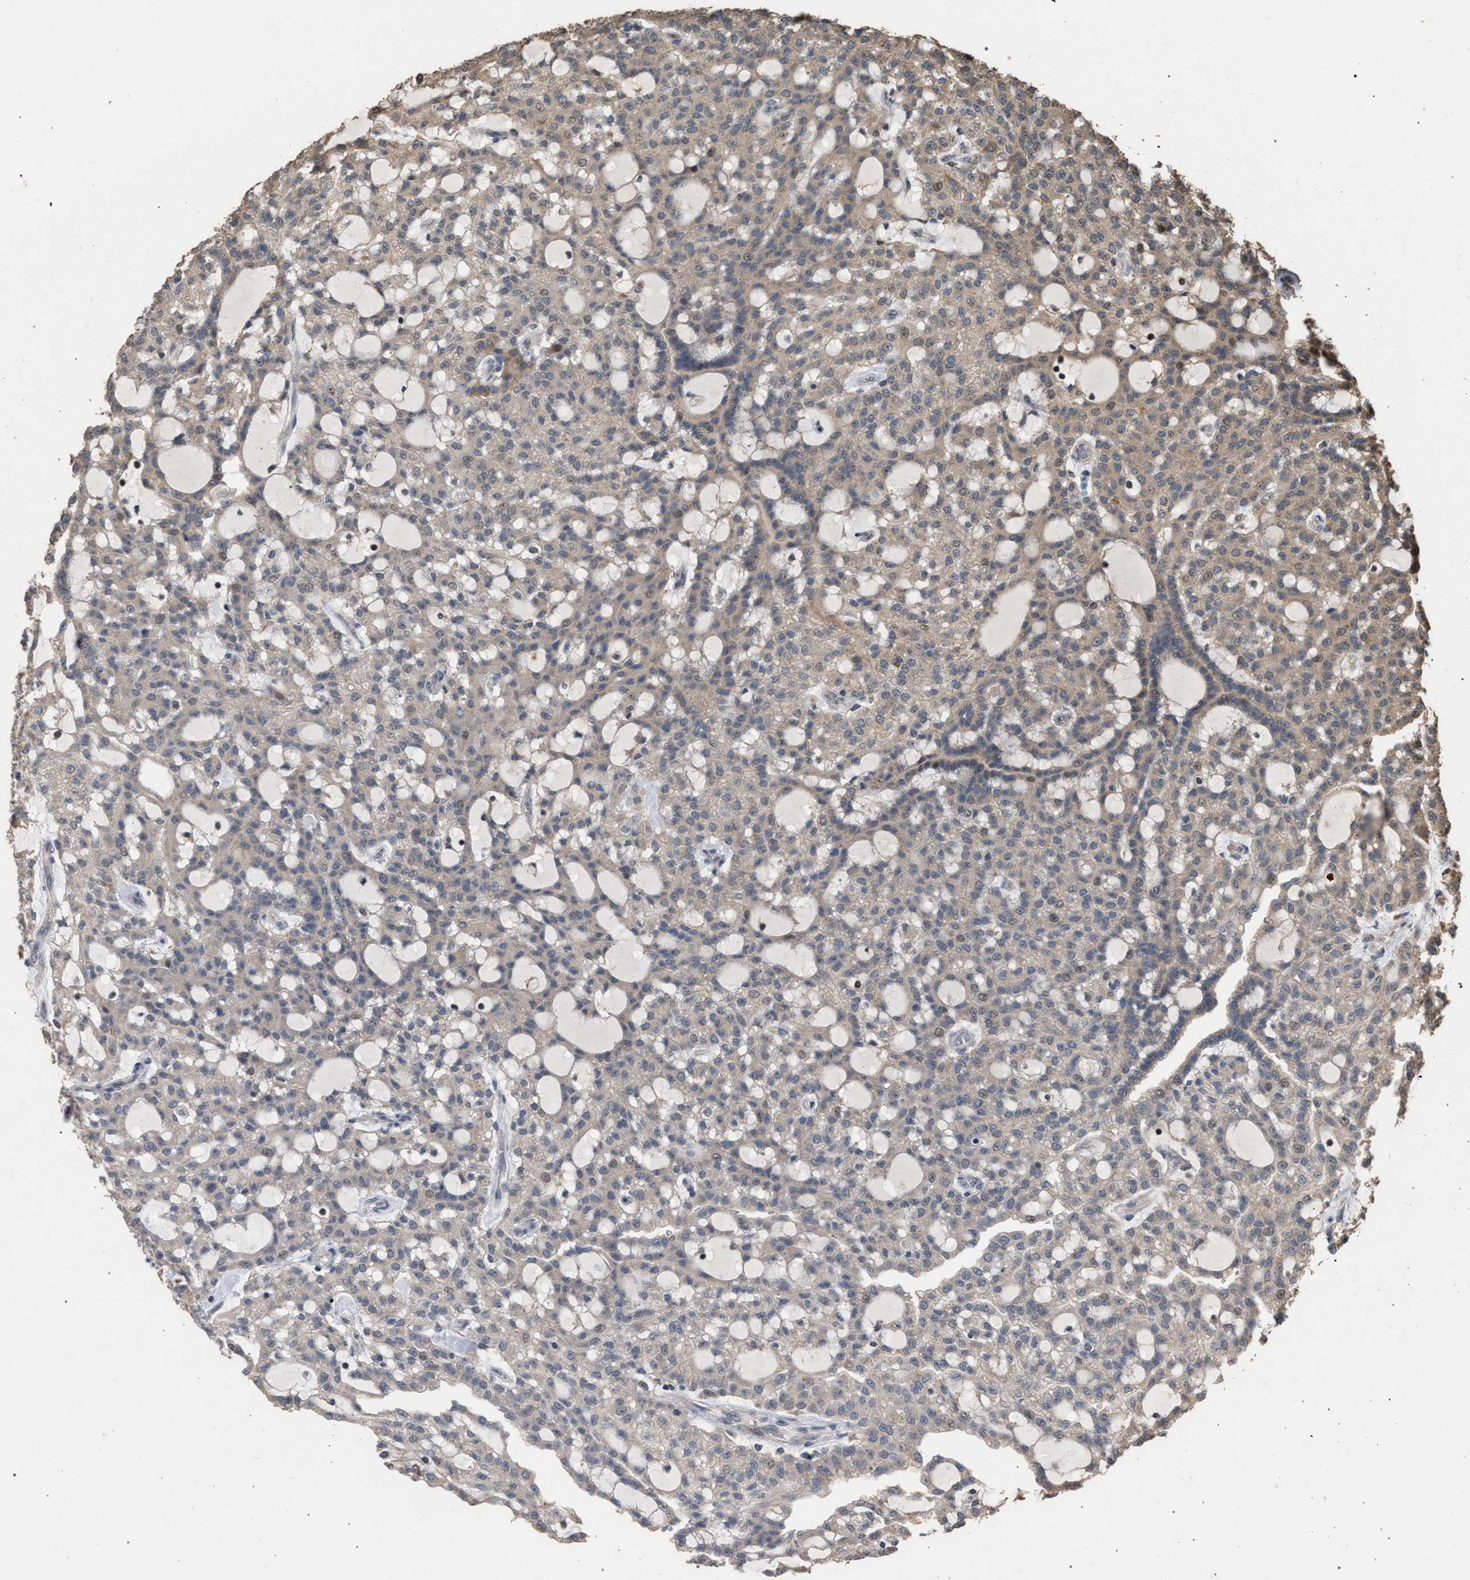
{"staining": {"intensity": "weak", "quantity": "<25%", "location": "cytoplasmic/membranous"}, "tissue": "renal cancer", "cell_type": "Tumor cells", "image_type": "cancer", "snomed": [{"axis": "morphology", "description": "Adenocarcinoma, NOS"}, {"axis": "topography", "description": "Kidney"}], "caption": "Protein analysis of renal cancer demonstrates no significant expression in tumor cells.", "gene": "NAA35", "patient": {"sex": "male", "age": 63}}